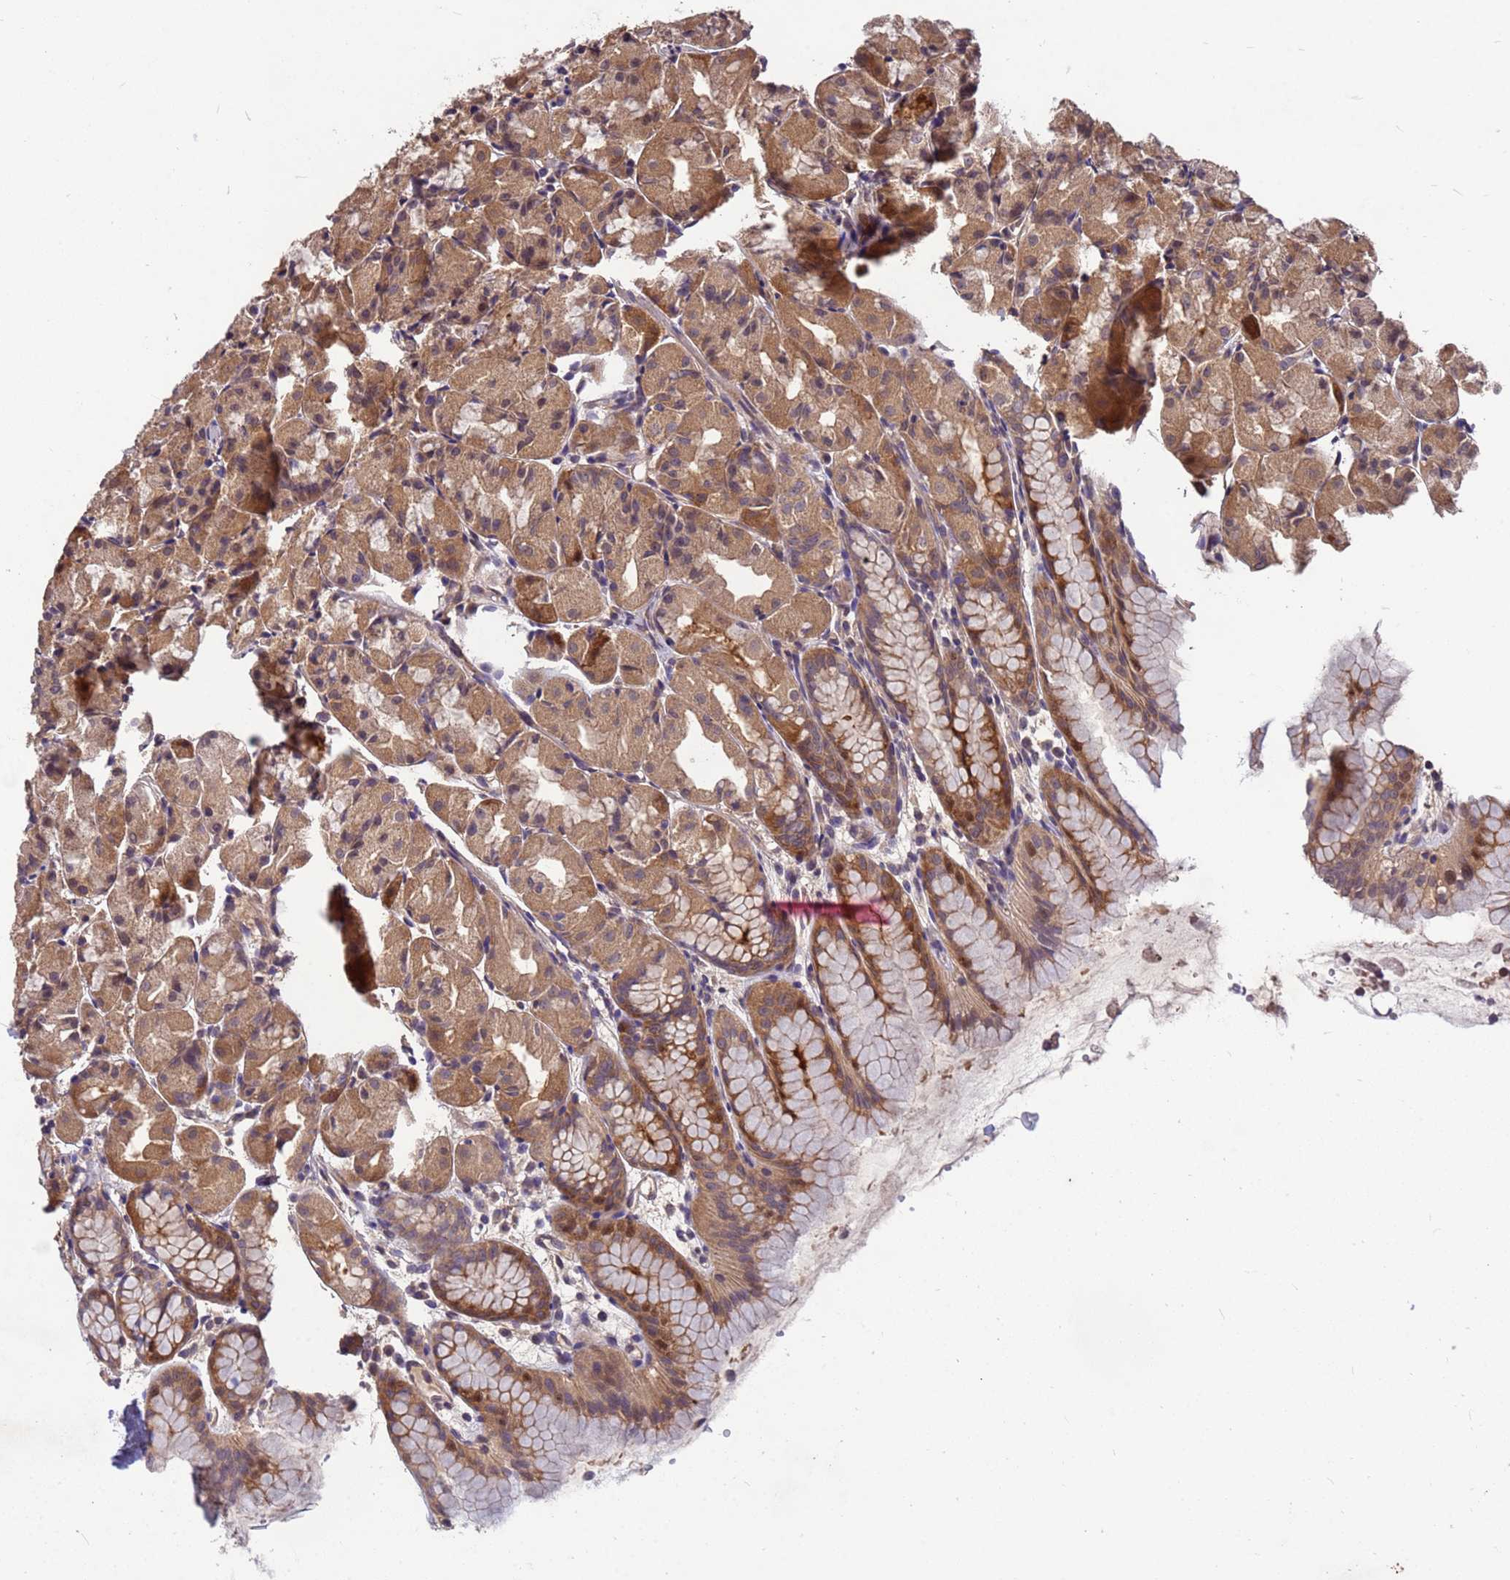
{"staining": {"intensity": "moderate", "quantity": ">75%", "location": "cytoplasmic/membranous"}, "tissue": "stomach", "cell_type": "Glandular cells", "image_type": "normal", "snomed": [{"axis": "morphology", "description": "Normal tissue, NOS"}, {"axis": "topography", "description": "Stomach, upper"}], "caption": "Glandular cells show moderate cytoplasmic/membranous positivity in approximately >75% of cells in normal stomach.", "gene": "PPP2CA", "patient": {"sex": "male", "age": 47}}